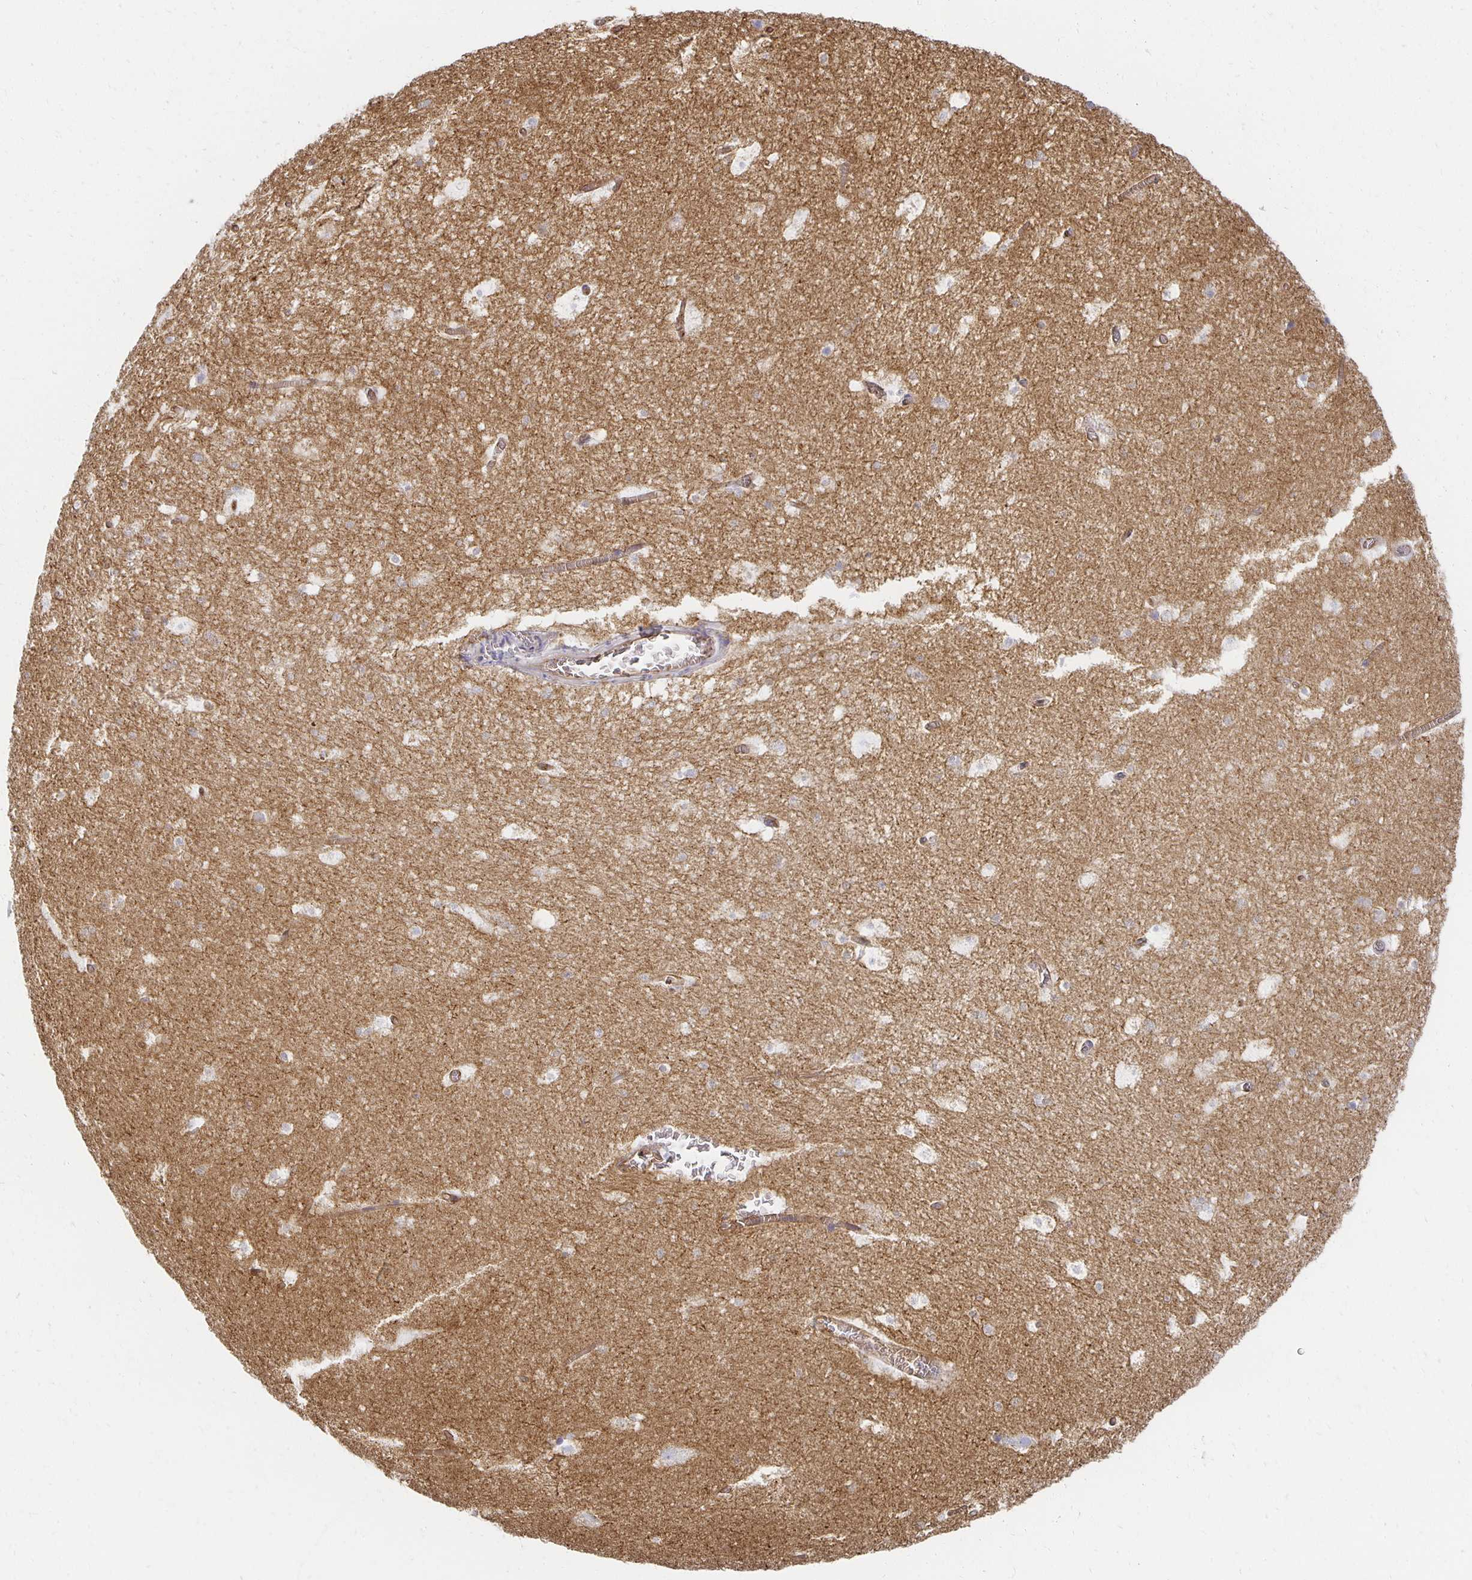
{"staining": {"intensity": "negative", "quantity": "none", "location": "none"}, "tissue": "hippocampus", "cell_type": "Glial cells", "image_type": "normal", "snomed": [{"axis": "morphology", "description": "Normal tissue, NOS"}, {"axis": "topography", "description": "Hippocampus"}], "caption": "Hippocampus was stained to show a protein in brown. There is no significant staining in glial cells. (DAB IHC with hematoxylin counter stain).", "gene": "TAAR1", "patient": {"sex": "female", "age": 42}}